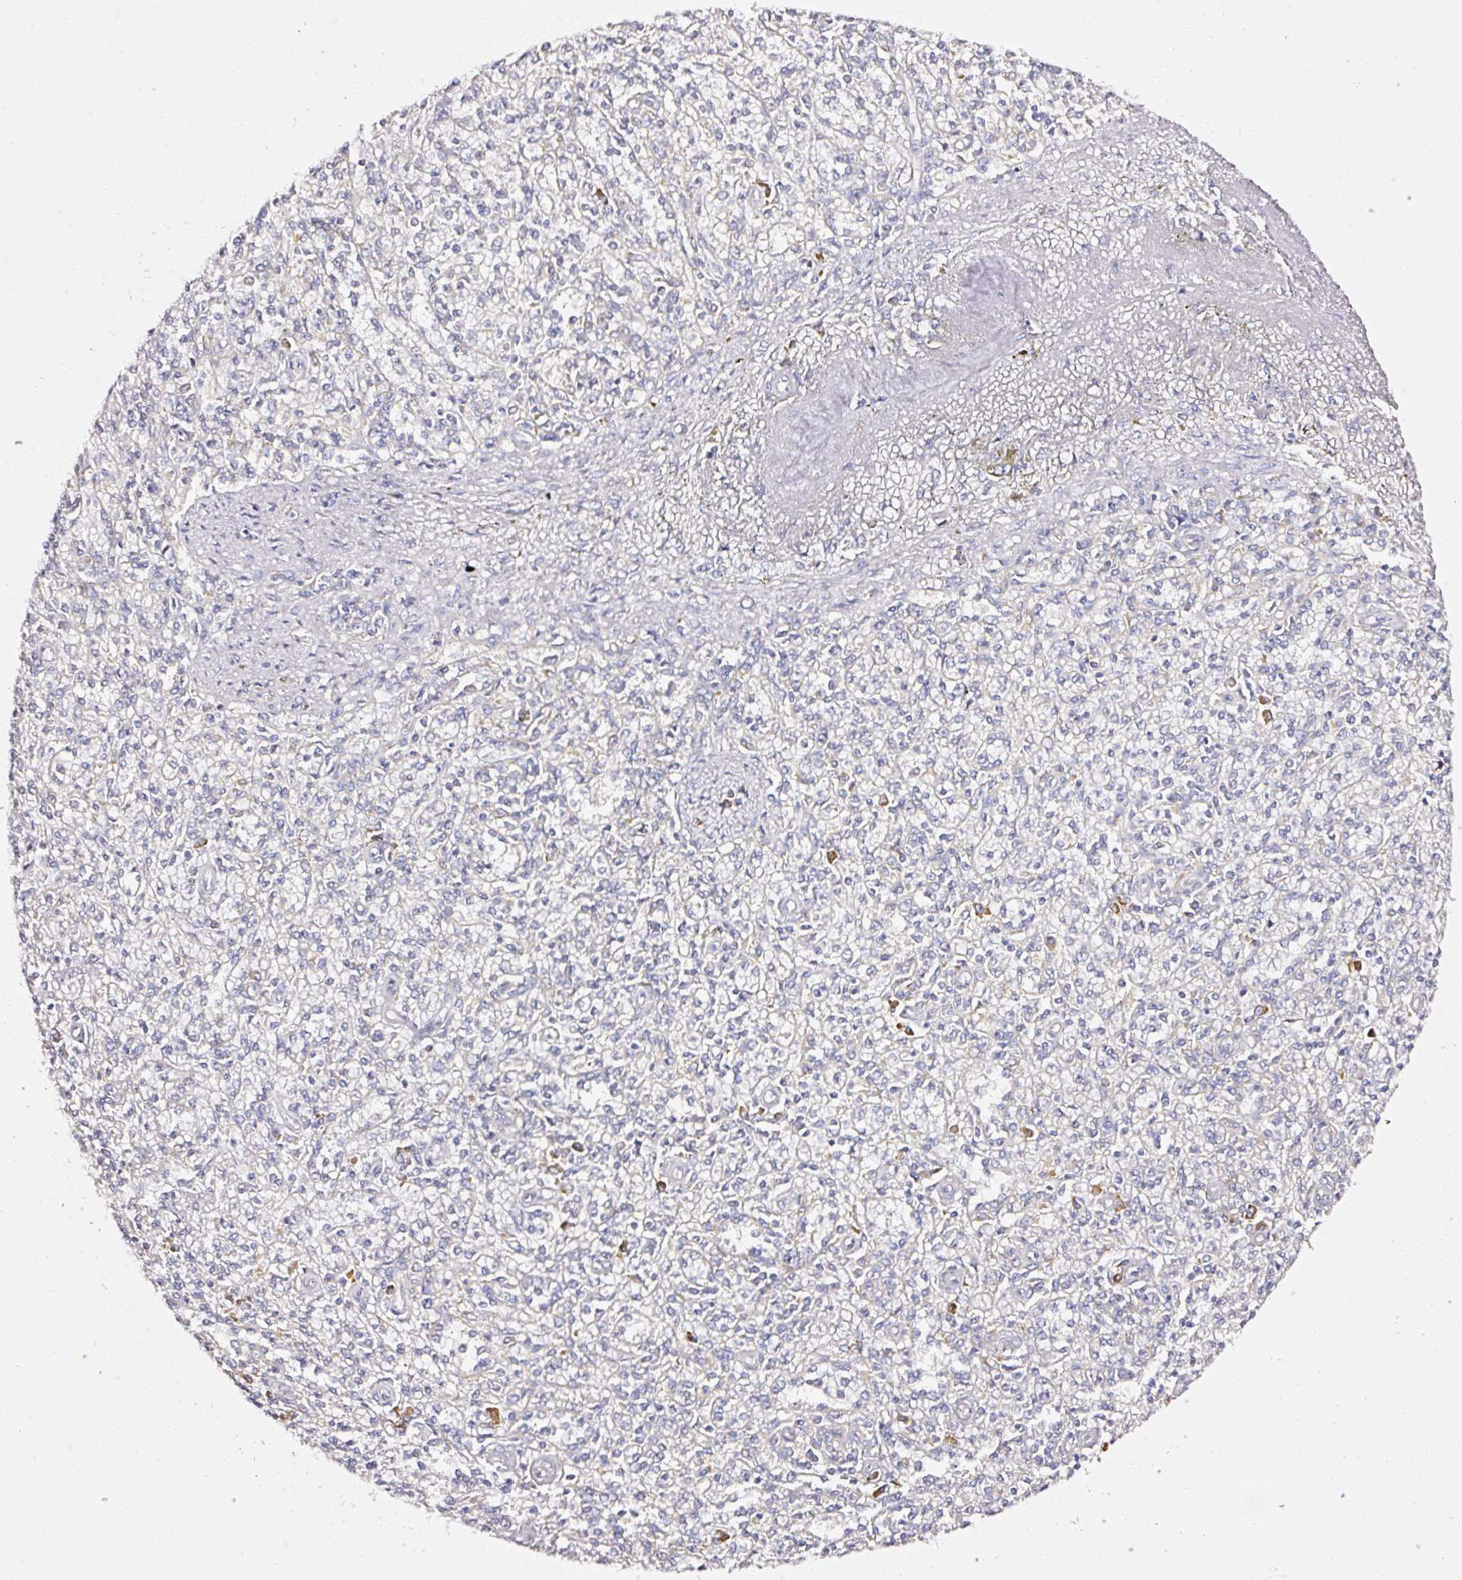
{"staining": {"intensity": "negative", "quantity": "none", "location": "none"}, "tissue": "spleen", "cell_type": "Cells in red pulp", "image_type": "normal", "snomed": [{"axis": "morphology", "description": "Normal tissue, NOS"}, {"axis": "topography", "description": "Spleen"}], "caption": "This is an immunohistochemistry image of unremarkable spleen. There is no positivity in cells in red pulp.", "gene": "RPL10A", "patient": {"sex": "female", "age": 70}}